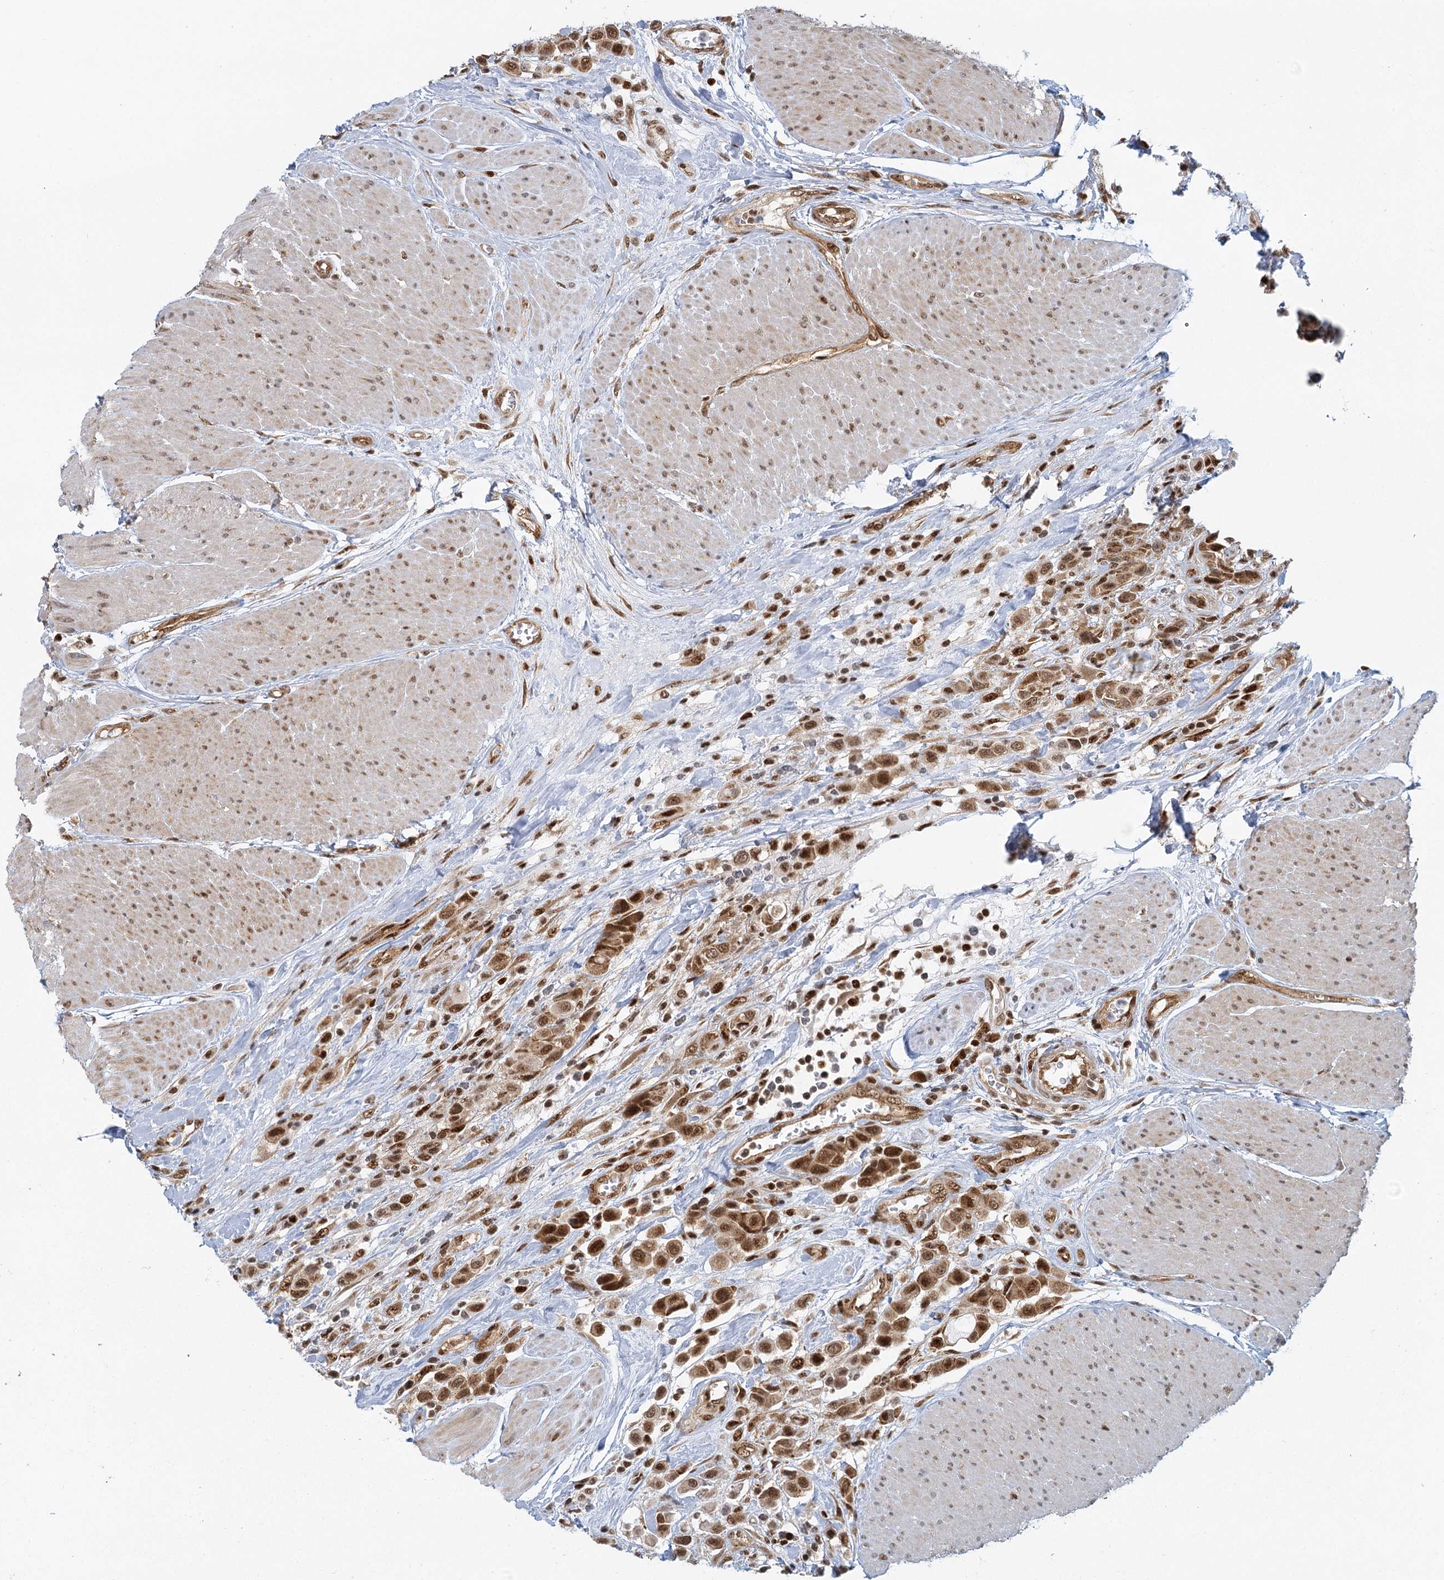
{"staining": {"intensity": "strong", "quantity": ">75%", "location": "nuclear"}, "tissue": "urothelial cancer", "cell_type": "Tumor cells", "image_type": "cancer", "snomed": [{"axis": "morphology", "description": "Urothelial carcinoma, High grade"}, {"axis": "topography", "description": "Urinary bladder"}], "caption": "This is an image of IHC staining of high-grade urothelial carcinoma, which shows strong expression in the nuclear of tumor cells.", "gene": "GPATCH11", "patient": {"sex": "male", "age": 50}}